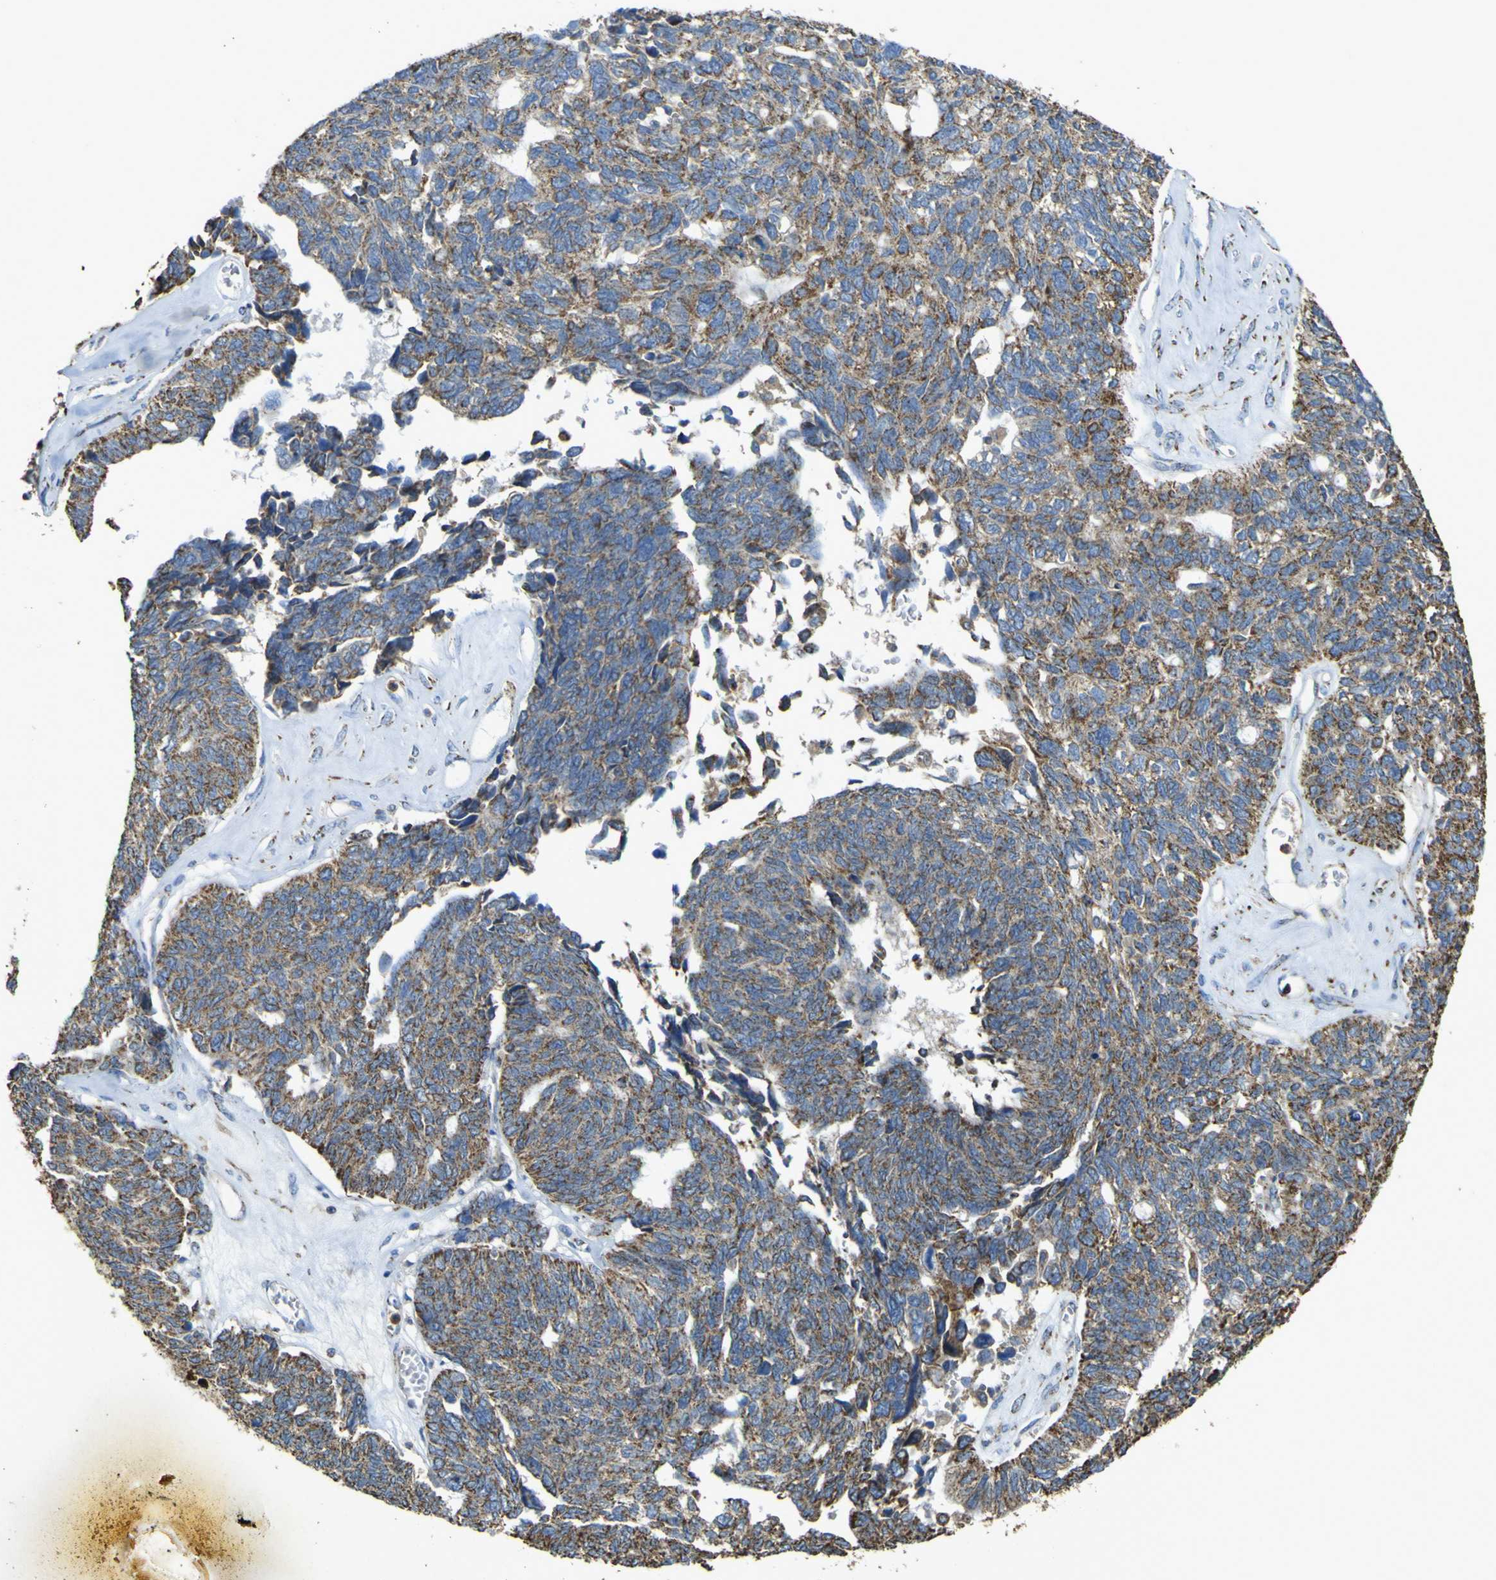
{"staining": {"intensity": "moderate", "quantity": ">75%", "location": "cytoplasmic/membranous"}, "tissue": "ovarian cancer", "cell_type": "Tumor cells", "image_type": "cancer", "snomed": [{"axis": "morphology", "description": "Cystadenocarcinoma, serous, NOS"}, {"axis": "topography", "description": "Ovary"}], "caption": "Protein staining of serous cystadenocarcinoma (ovarian) tissue shows moderate cytoplasmic/membranous positivity in about >75% of tumor cells.", "gene": "ACSL3", "patient": {"sex": "female", "age": 79}}